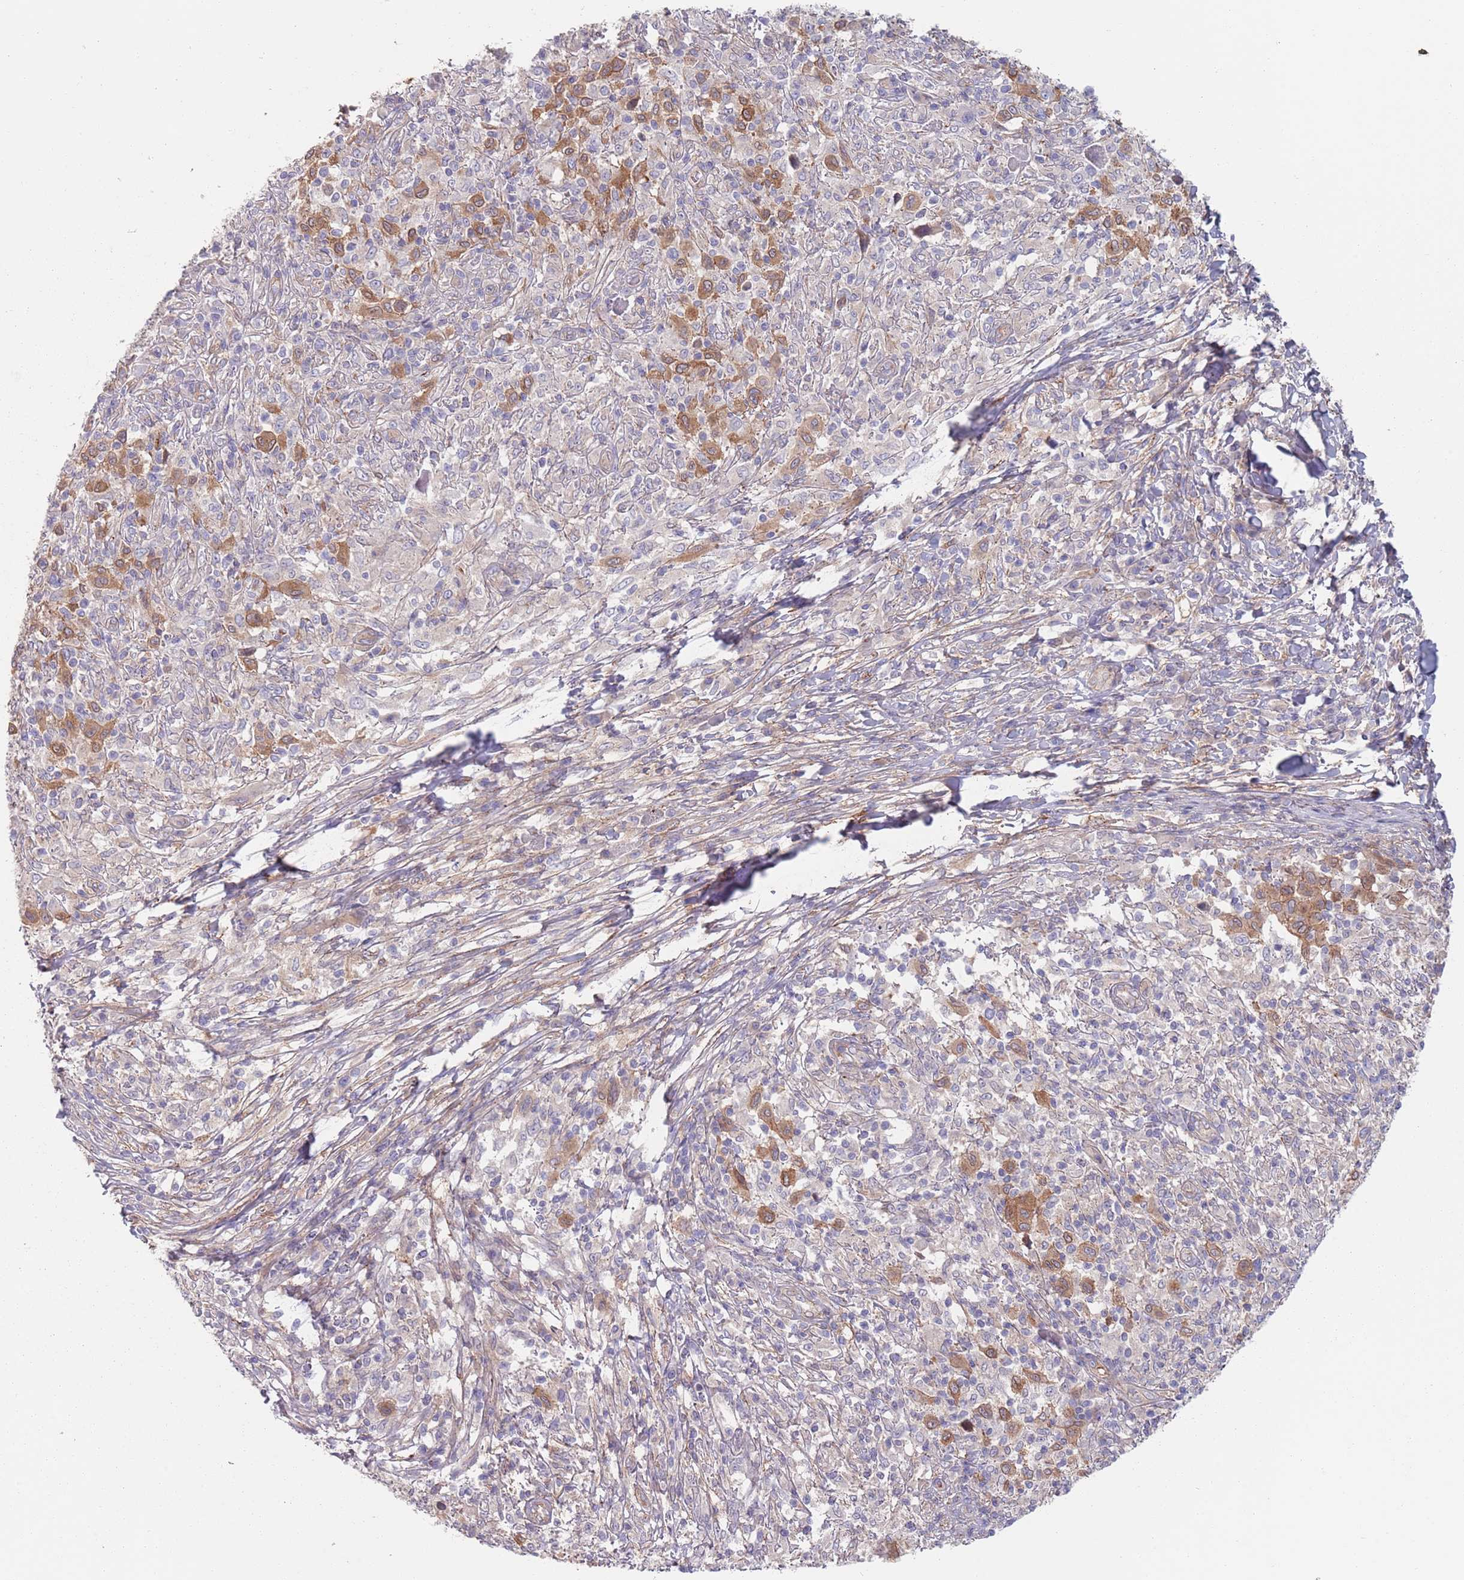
{"staining": {"intensity": "moderate", "quantity": "<25%", "location": "cytoplasmic/membranous"}, "tissue": "melanoma", "cell_type": "Tumor cells", "image_type": "cancer", "snomed": [{"axis": "morphology", "description": "Malignant melanoma, NOS"}, {"axis": "topography", "description": "Skin"}], "caption": "The micrograph demonstrates staining of malignant melanoma, revealing moderate cytoplasmic/membranous protein staining (brown color) within tumor cells. (Brightfield microscopy of DAB IHC at high magnification).", "gene": "APPL2", "patient": {"sex": "male", "age": 66}}